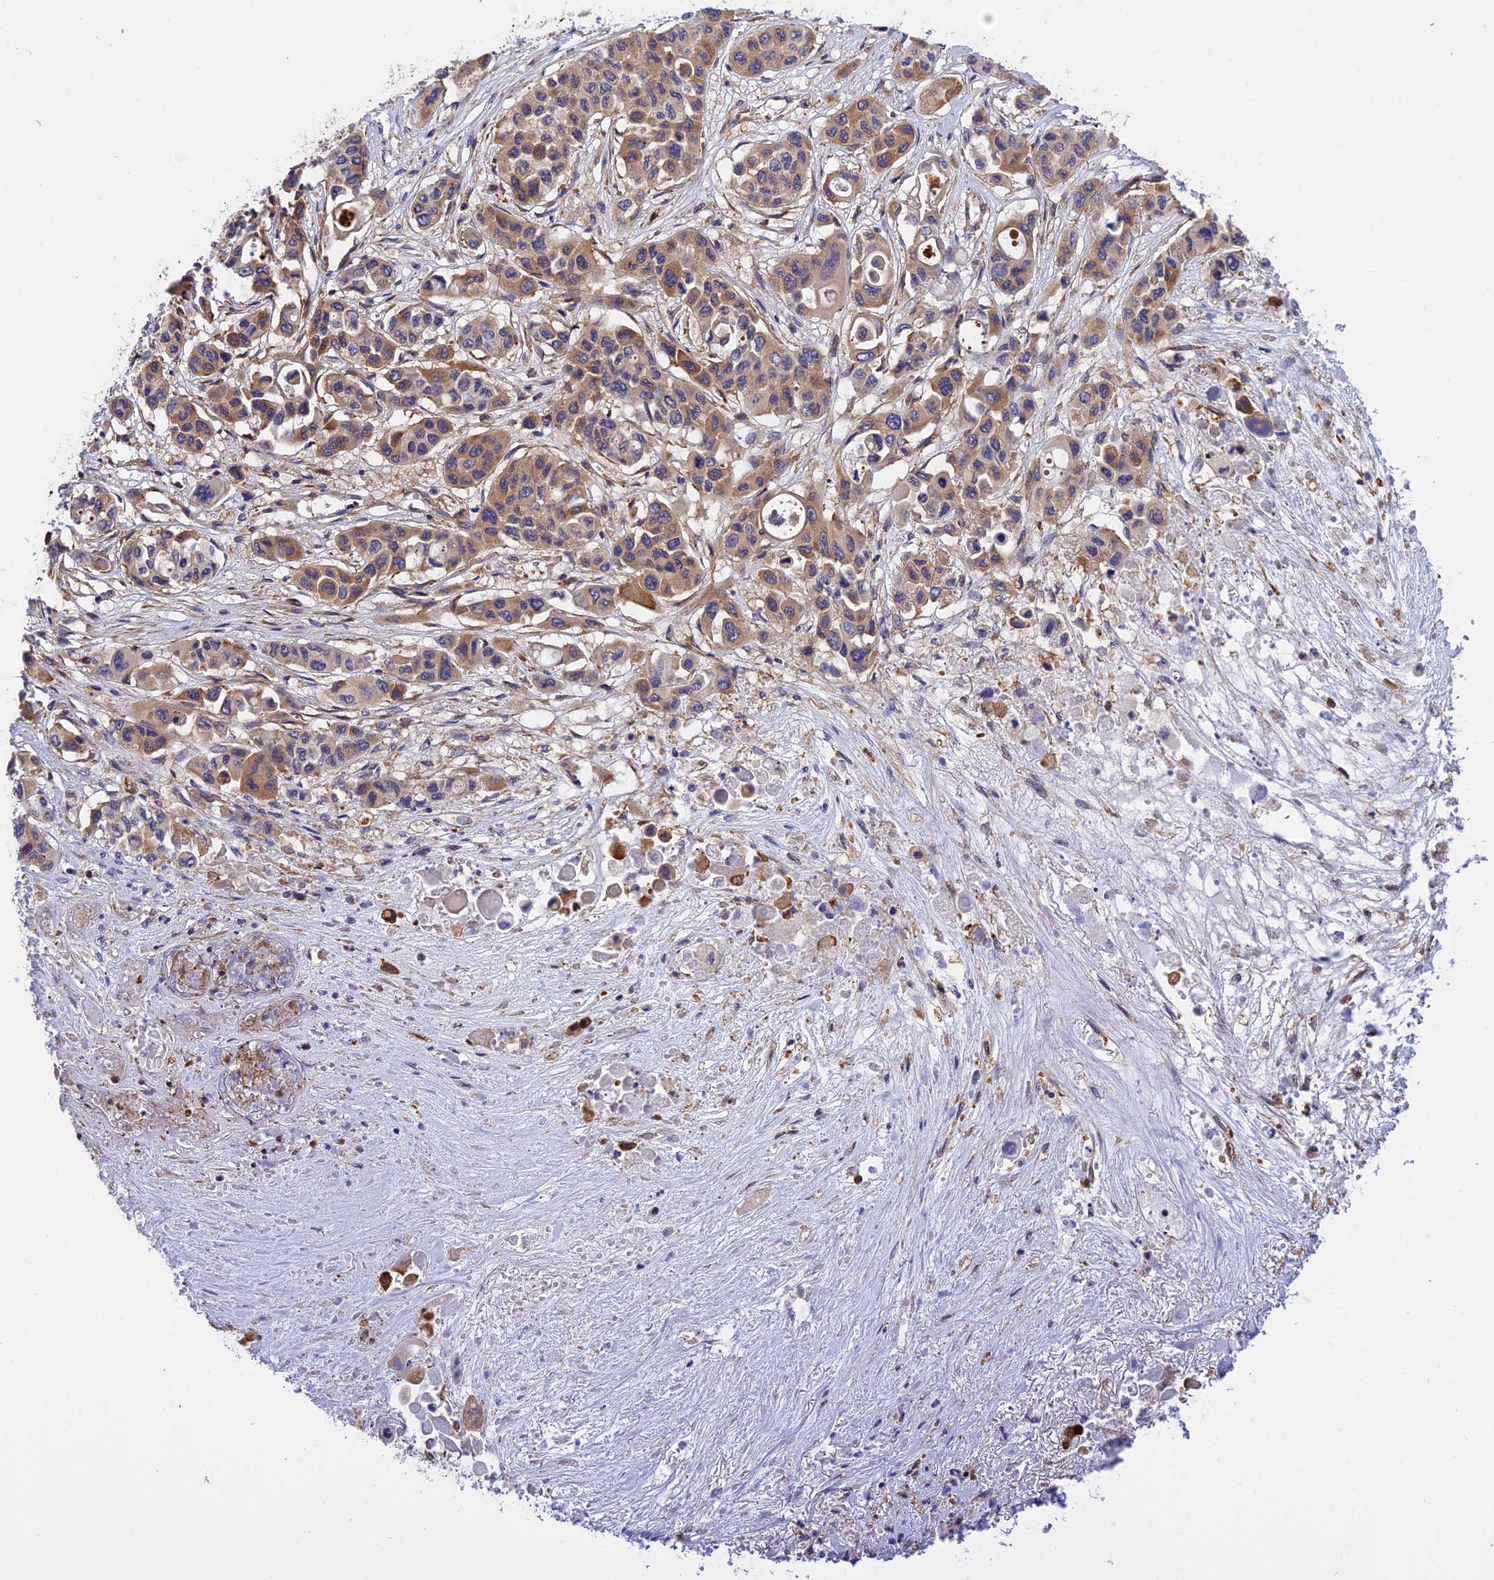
{"staining": {"intensity": "weak", "quantity": "25%-75%", "location": "cytoplasmic/membranous"}, "tissue": "pancreatic cancer", "cell_type": "Tumor cells", "image_type": "cancer", "snomed": [{"axis": "morphology", "description": "Adenocarcinoma, NOS"}, {"axis": "topography", "description": "Pancreas"}], "caption": "Protein expression analysis of human pancreatic adenocarcinoma reveals weak cytoplasmic/membranous expression in about 25%-75% of tumor cells.", "gene": "C5orf22", "patient": {"sex": "male", "age": 92}}